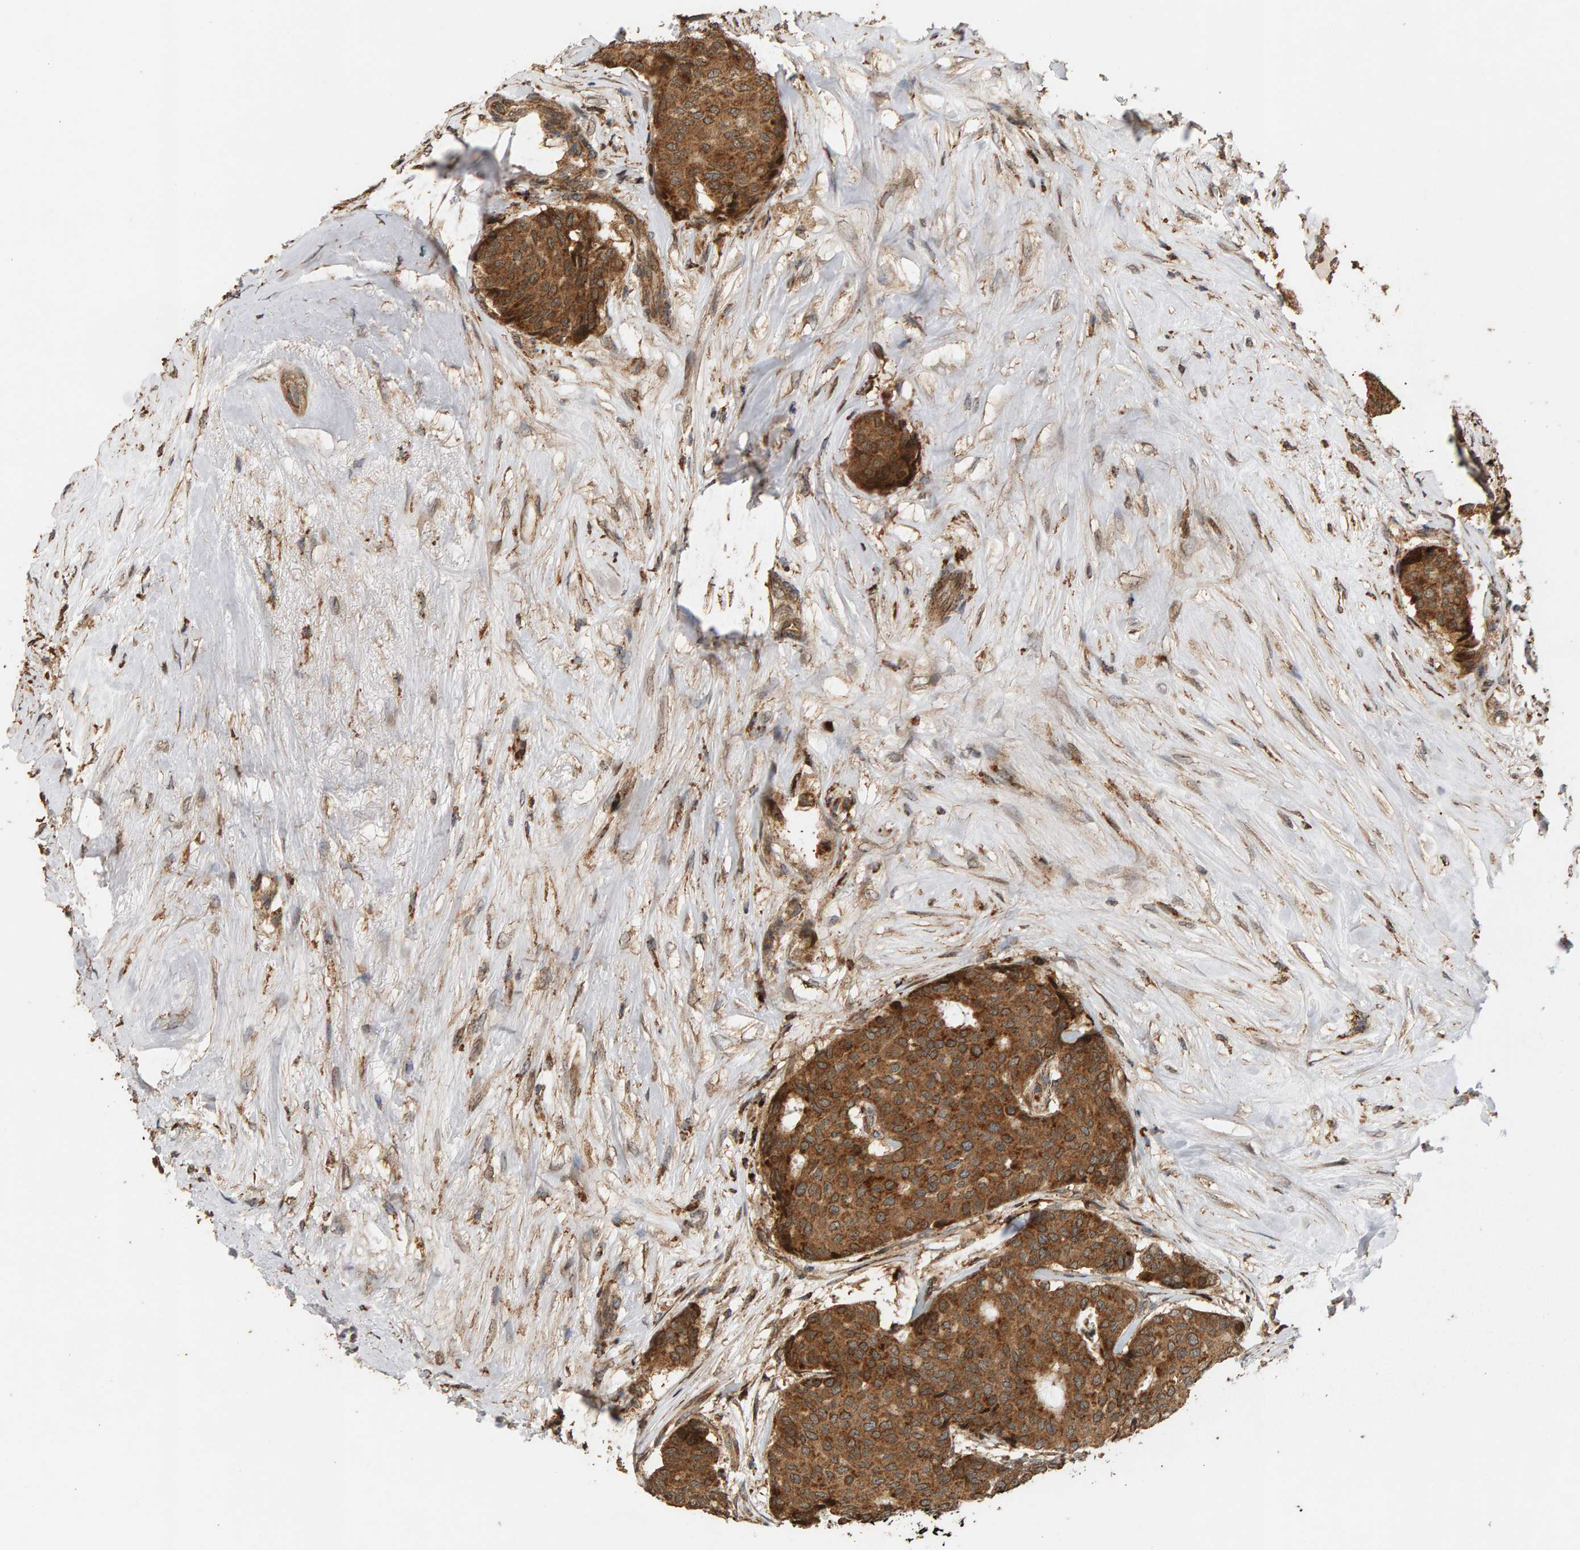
{"staining": {"intensity": "strong", "quantity": ">75%", "location": "cytoplasmic/membranous"}, "tissue": "breast cancer", "cell_type": "Tumor cells", "image_type": "cancer", "snomed": [{"axis": "morphology", "description": "Duct carcinoma"}, {"axis": "topography", "description": "Breast"}], "caption": "The histopathology image demonstrates a brown stain indicating the presence of a protein in the cytoplasmic/membranous of tumor cells in breast intraductal carcinoma.", "gene": "GSTK1", "patient": {"sex": "female", "age": 75}}